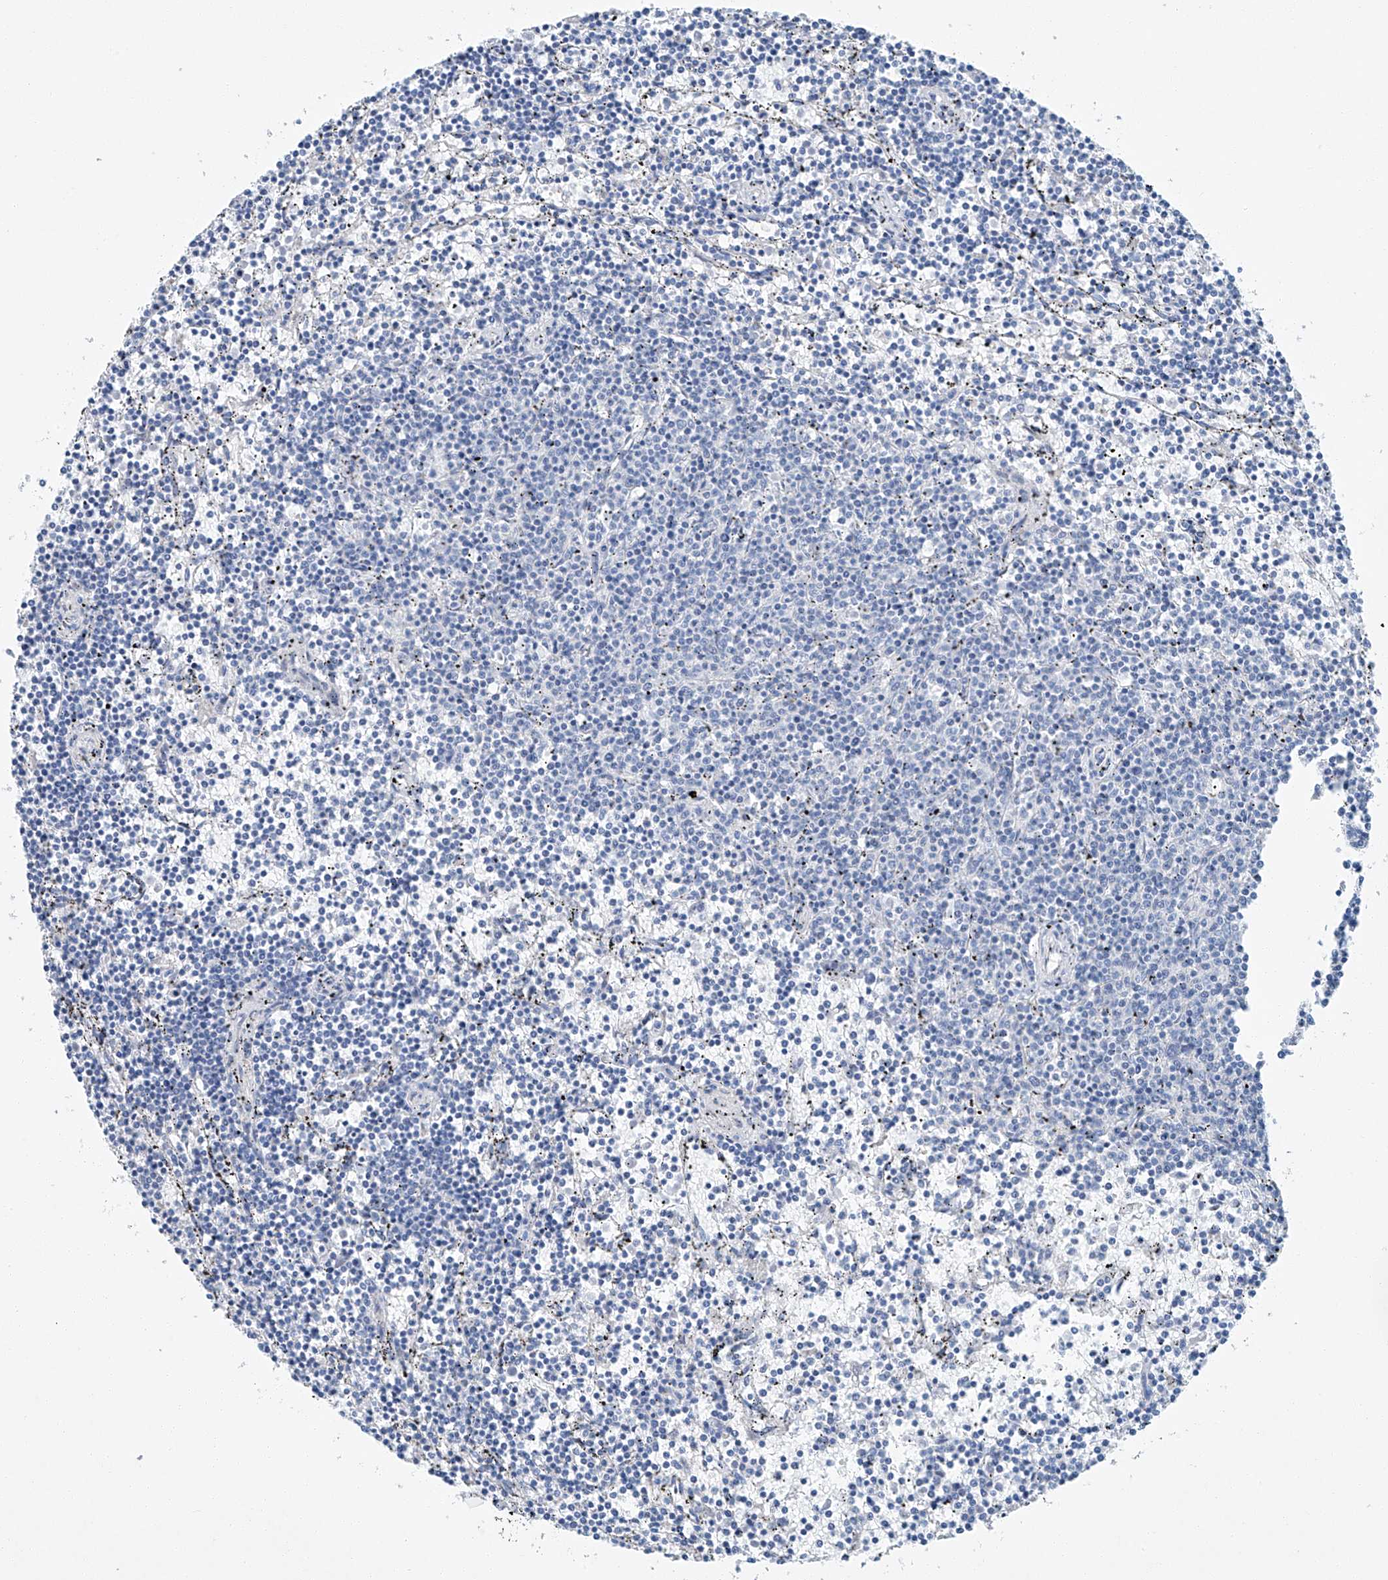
{"staining": {"intensity": "negative", "quantity": "none", "location": "none"}, "tissue": "lymphoma", "cell_type": "Tumor cells", "image_type": "cancer", "snomed": [{"axis": "morphology", "description": "Malignant lymphoma, non-Hodgkin's type, Low grade"}, {"axis": "topography", "description": "Spleen"}], "caption": "An immunohistochemistry micrograph of low-grade malignant lymphoma, non-Hodgkin's type is shown. There is no staining in tumor cells of low-grade malignant lymphoma, non-Hodgkin's type.", "gene": "C1orf87", "patient": {"sex": "female", "age": 50}}